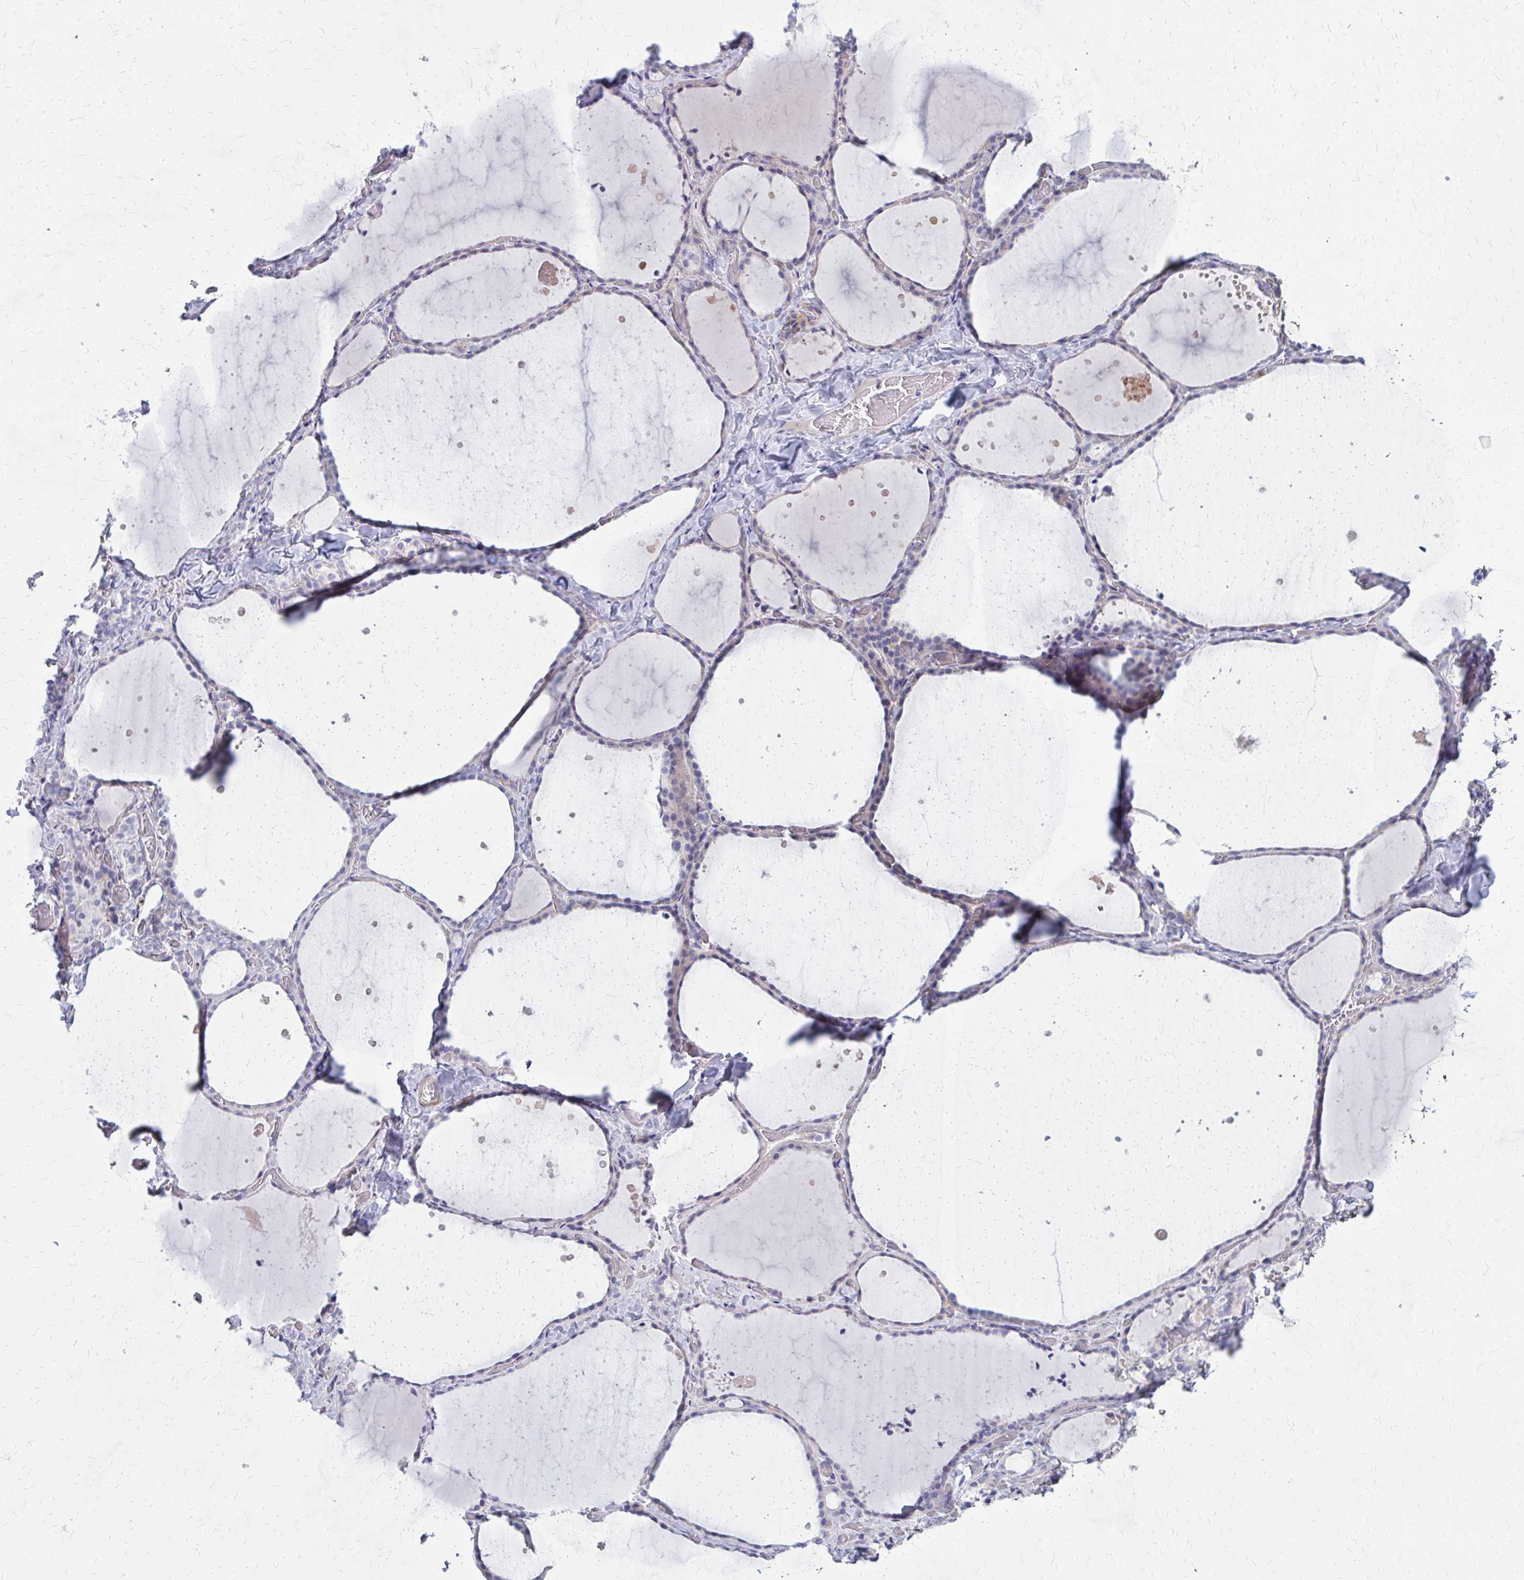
{"staining": {"intensity": "weak", "quantity": "<25%", "location": "cytoplasmic/membranous"}, "tissue": "thyroid gland", "cell_type": "Glandular cells", "image_type": "normal", "snomed": [{"axis": "morphology", "description": "Normal tissue, NOS"}, {"axis": "topography", "description": "Thyroid gland"}], "caption": "The photomicrograph reveals no significant staining in glandular cells of thyroid gland. Nuclei are stained in blue.", "gene": "GLYATL2", "patient": {"sex": "female", "age": 36}}